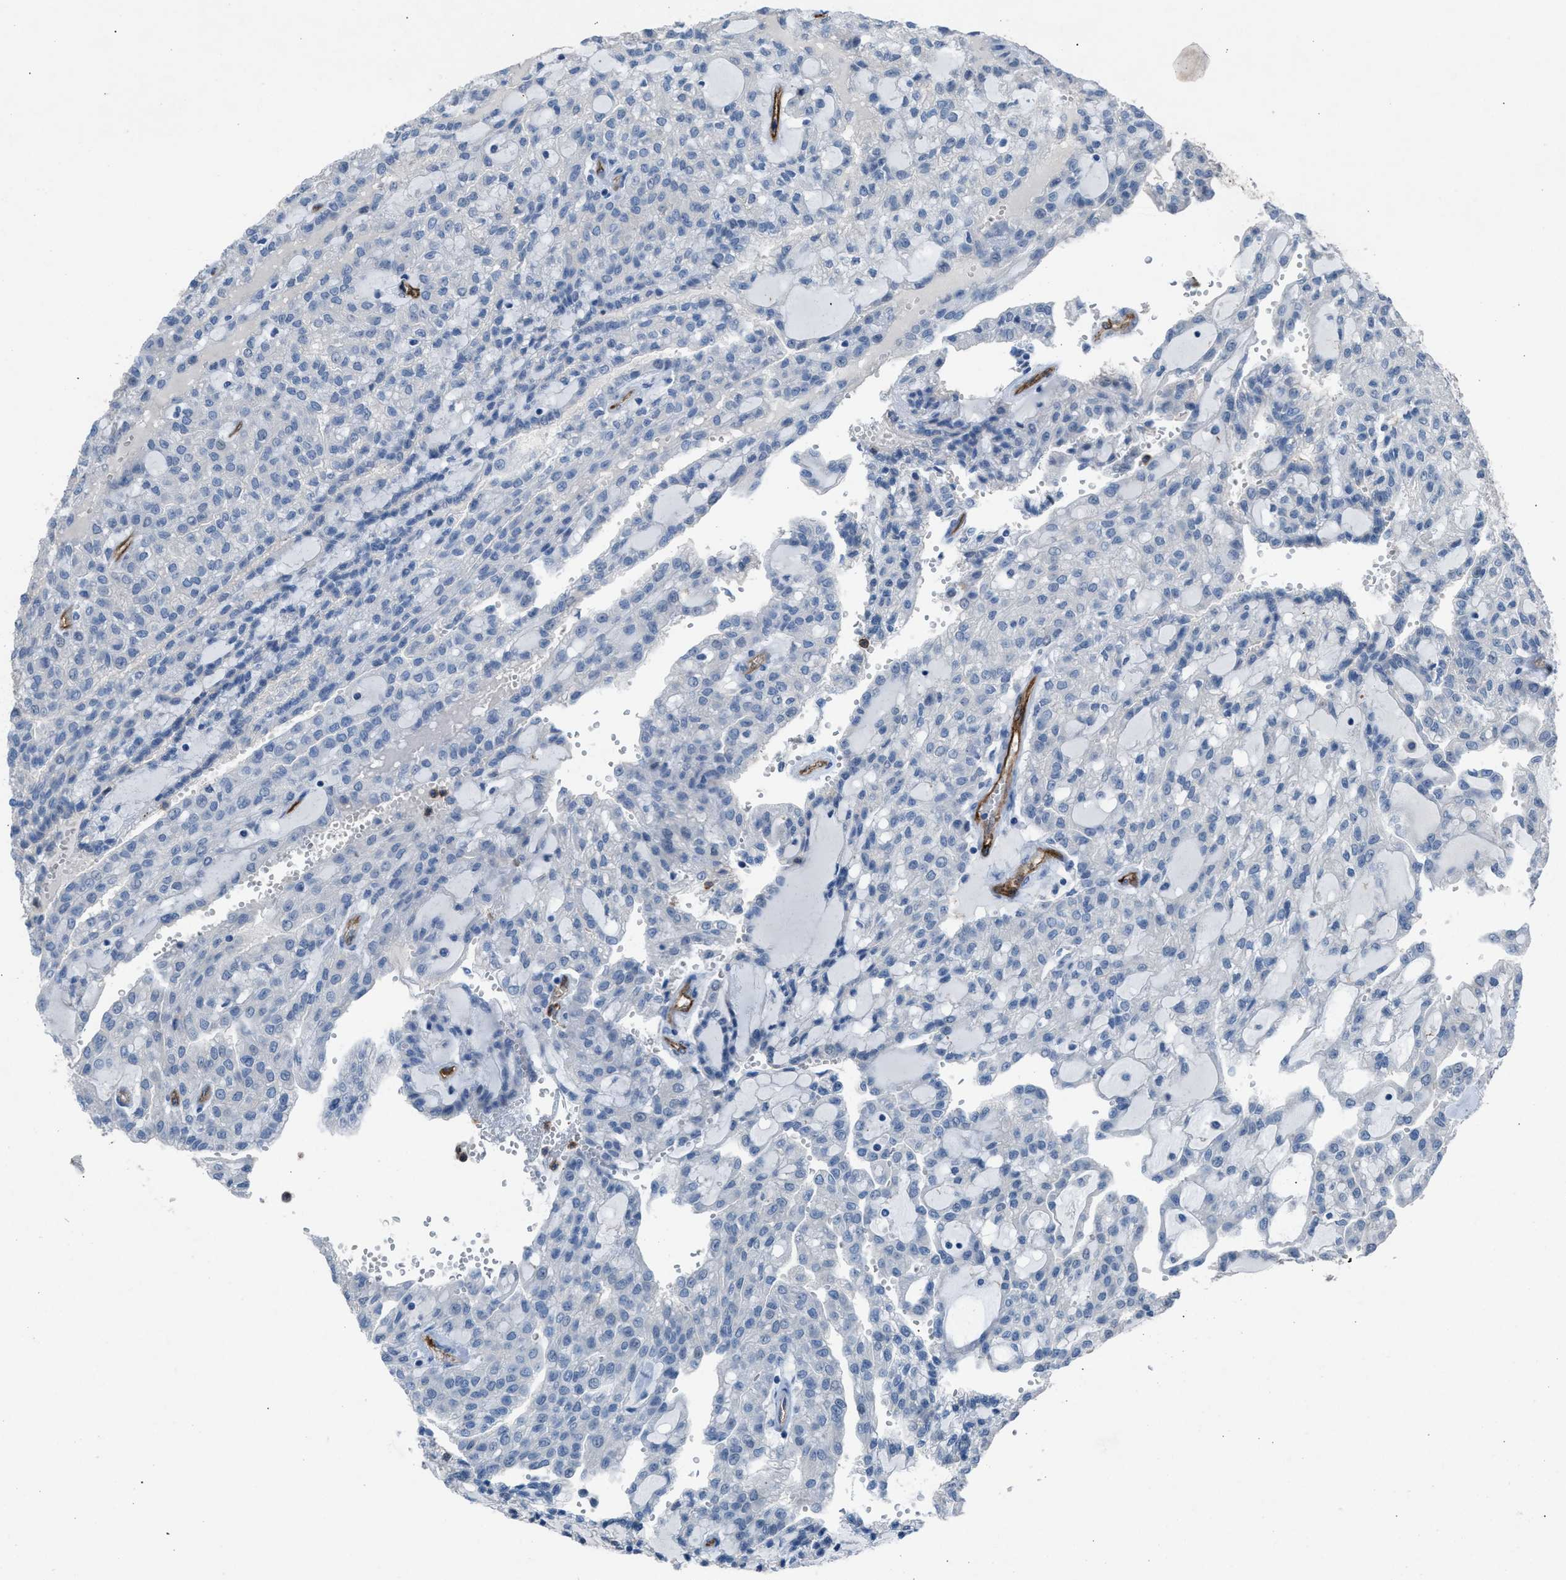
{"staining": {"intensity": "negative", "quantity": "none", "location": "none"}, "tissue": "renal cancer", "cell_type": "Tumor cells", "image_type": "cancer", "snomed": [{"axis": "morphology", "description": "Adenocarcinoma, NOS"}, {"axis": "topography", "description": "Kidney"}], "caption": "Immunohistochemistry (IHC) micrograph of neoplastic tissue: renal cancer stained with DAB (3,3'-diaminobenzidine) reveals no significant protein staining in tumor cells.", "gene": "DYSF", "patient": {"sex": "male", "age": 63}}